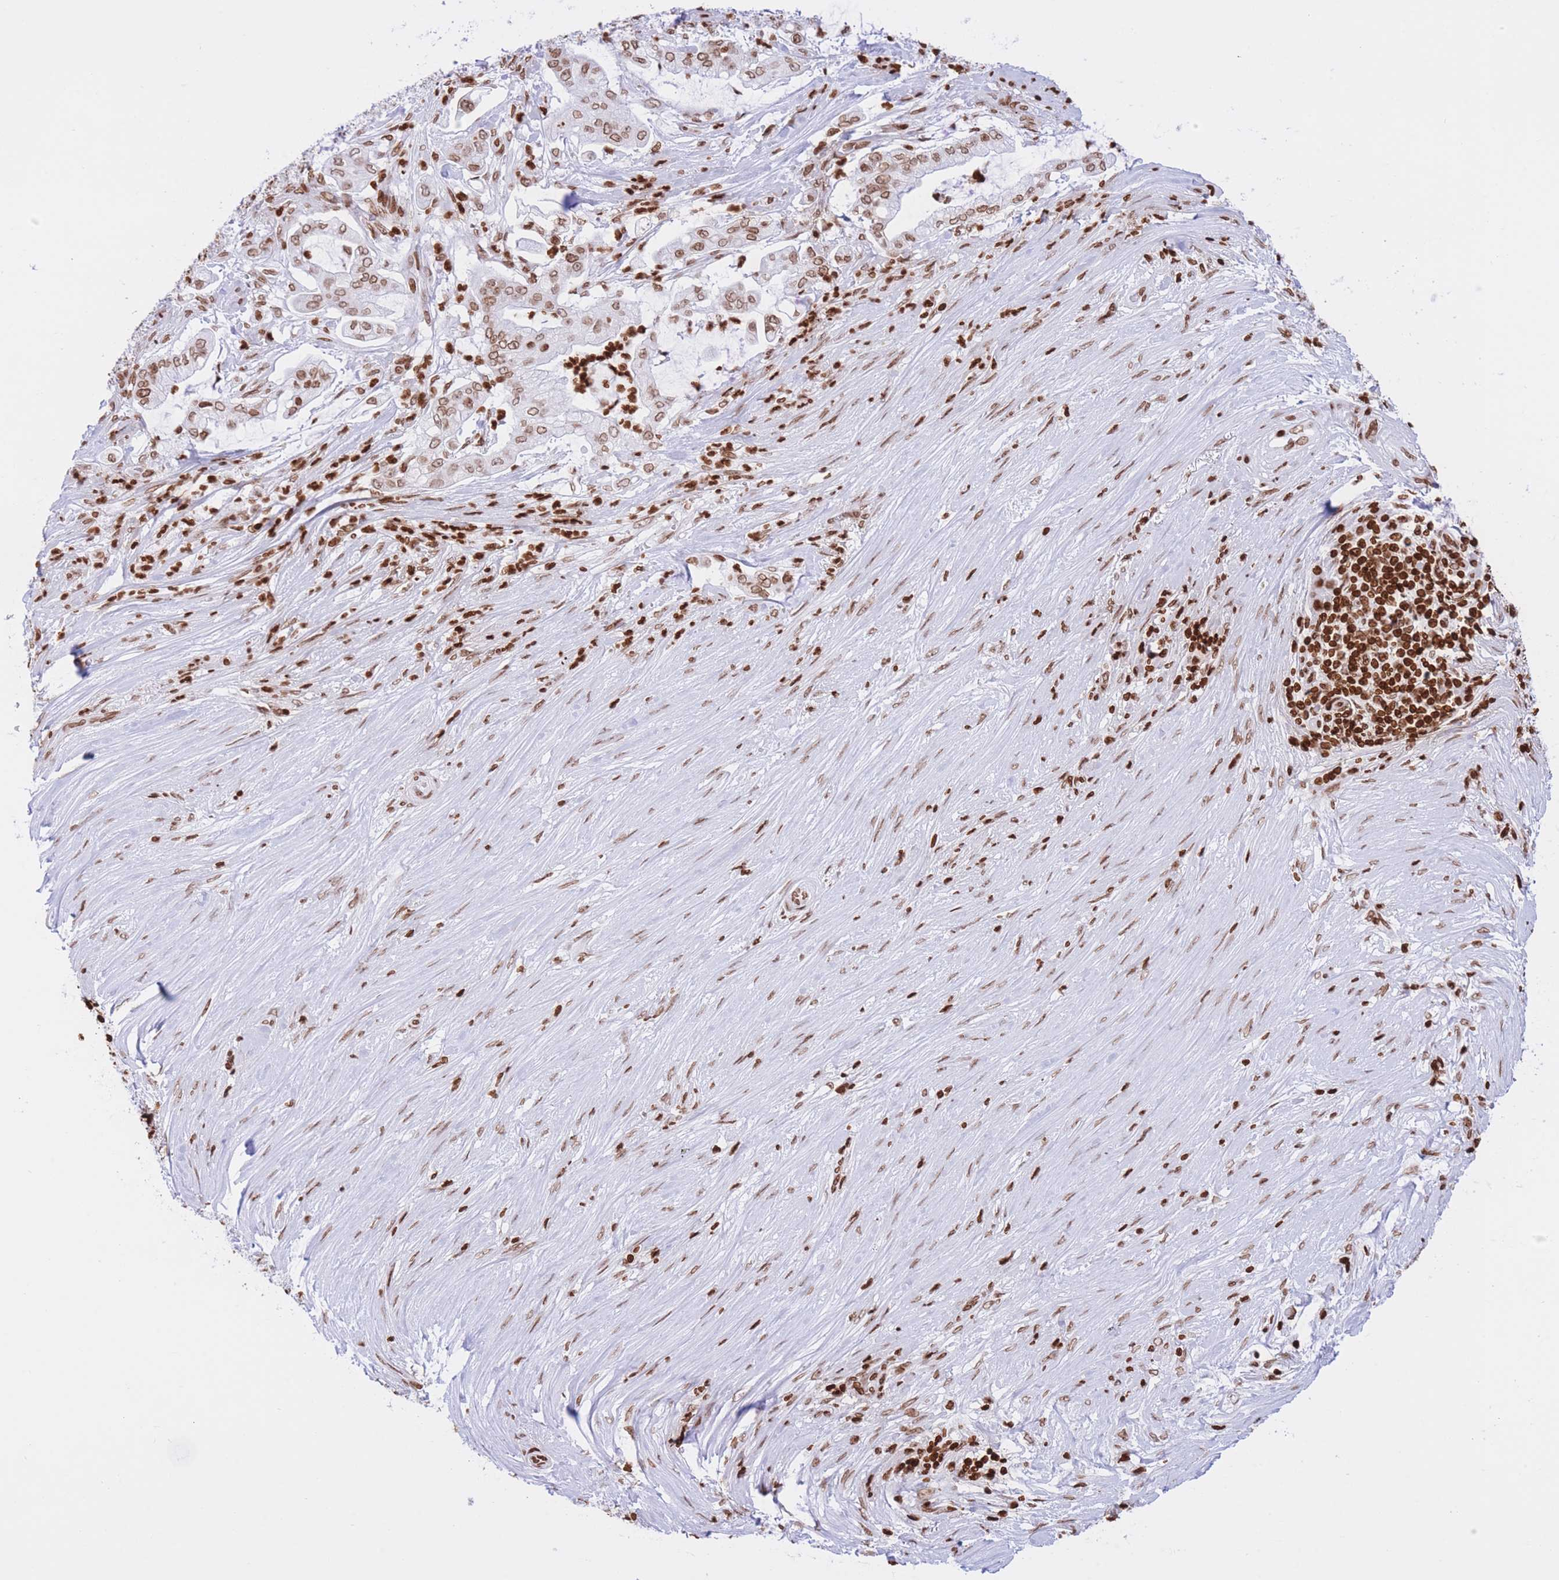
{"staining": {"intensity": "moderate", "quantity": ">75%", "location": "nuclear"}, "tissue": "pancreatic cancer", "cell_type": "Tumor cells", "image_type": "cancer", "snomed": [{"axis": "morphology", "description": "Adenocarcinoma, NOS"}, {"axis": "topography", "description": "Pancreas"}], "caption": "Tumor cells display medium levels of moderate nuclear positivity in approximately >75% of cells in pancreatic adenocarcinoma.", "gene": "H2BC11", "patient": {"sex": "female", "age": 69}}